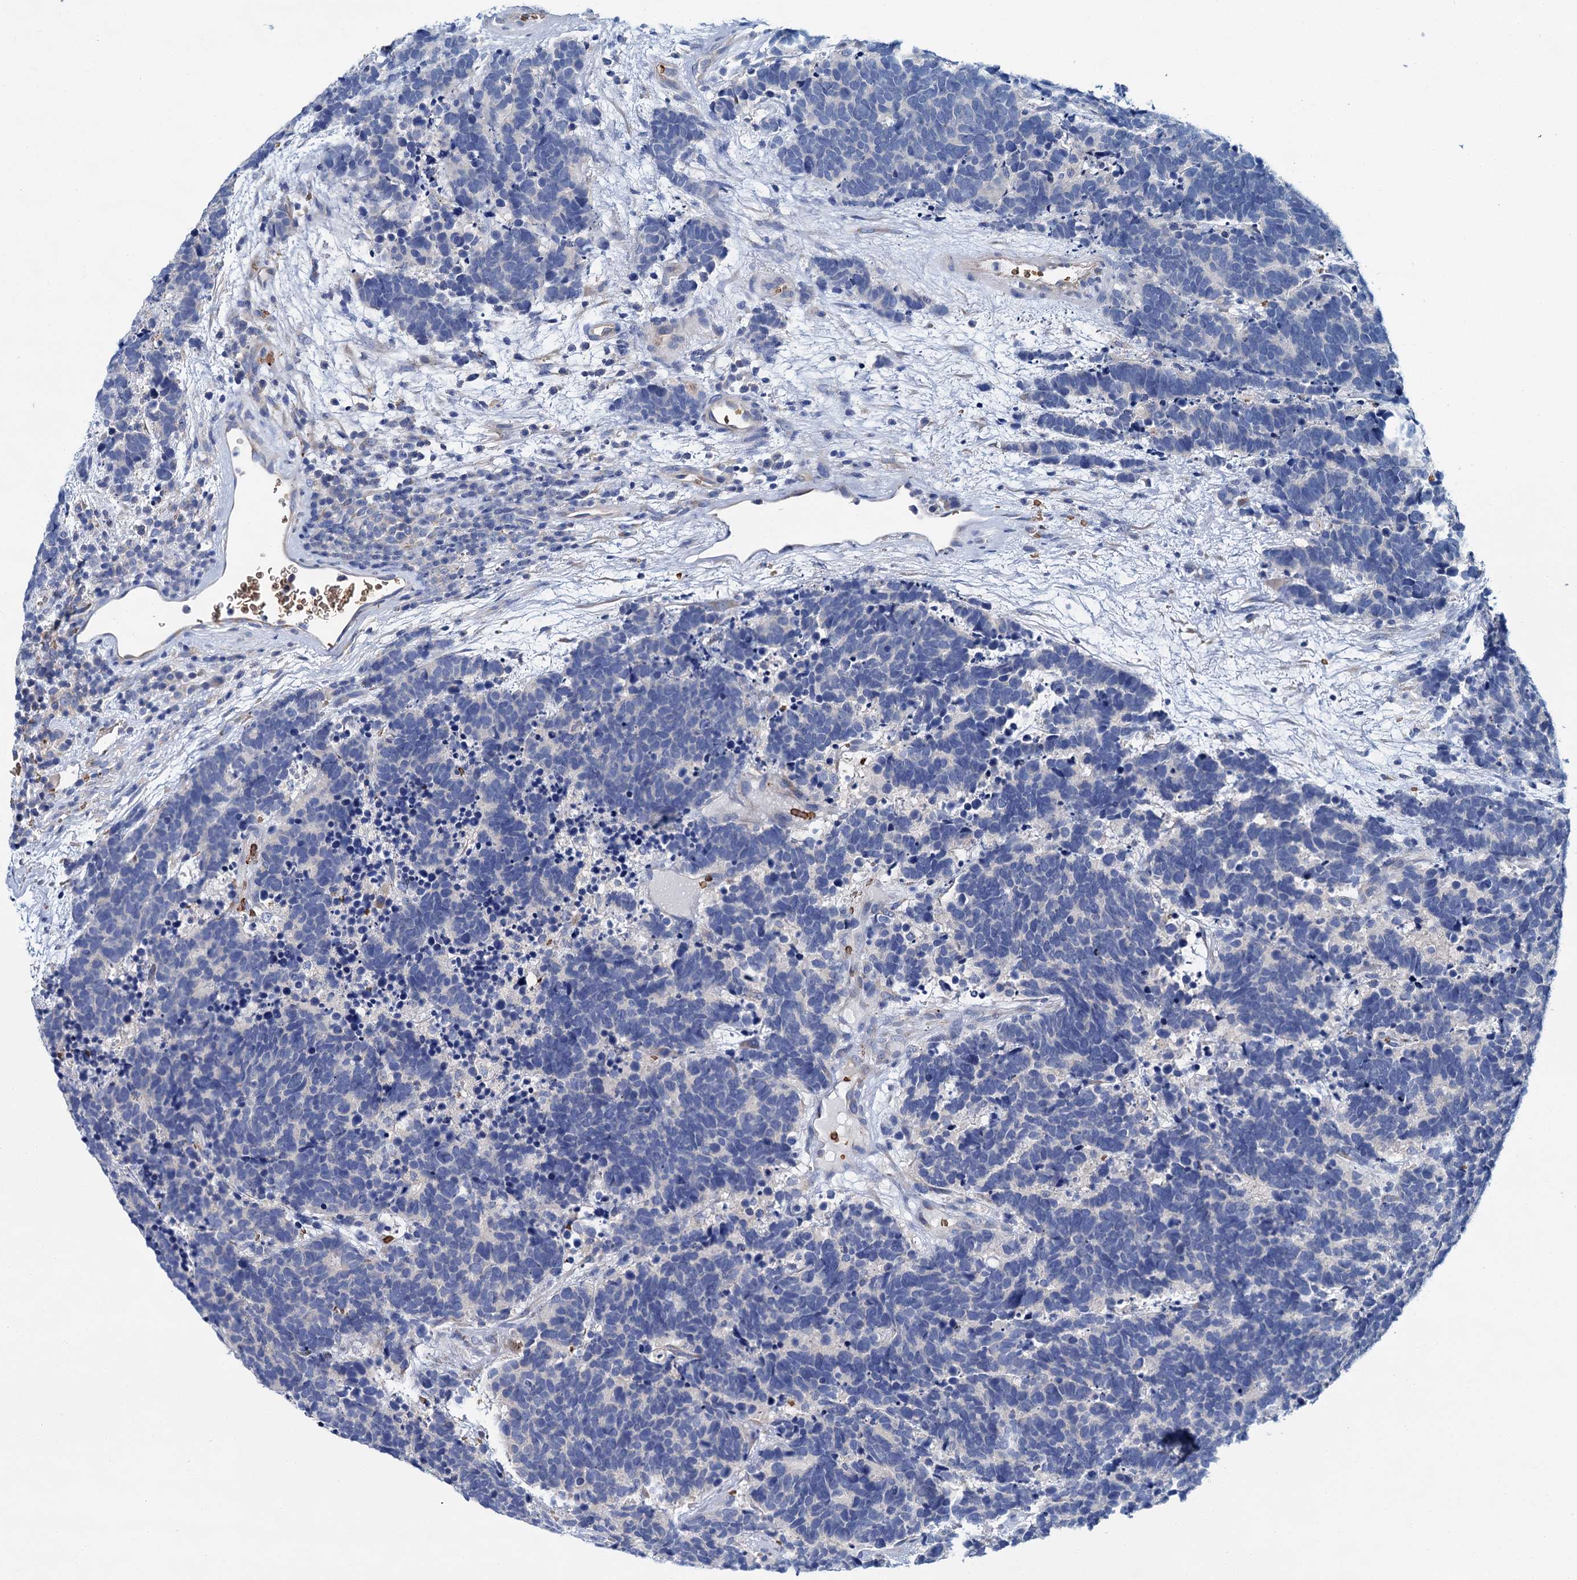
{"staining": {"intensity": "negative", "quantity": "none", "location": "none"}, "tissue": "carcinoid", "cell_type": "Tumor cells", "image_type": "cancer", "snomed": [{"axis": "morphology", "description": "Carcinoma, NOS"}, {"axis": "morphology", "description": "Carcinoid, malignant, NOS"}, {"axis": "topography", "description": "Urinary bladder"}], "caption": "Micrograph shows no protein staining in tumor cells of malignant carcinoid tissue.", "gene": "ATG2A", "patient": {"sex": "male", "age": 57}}